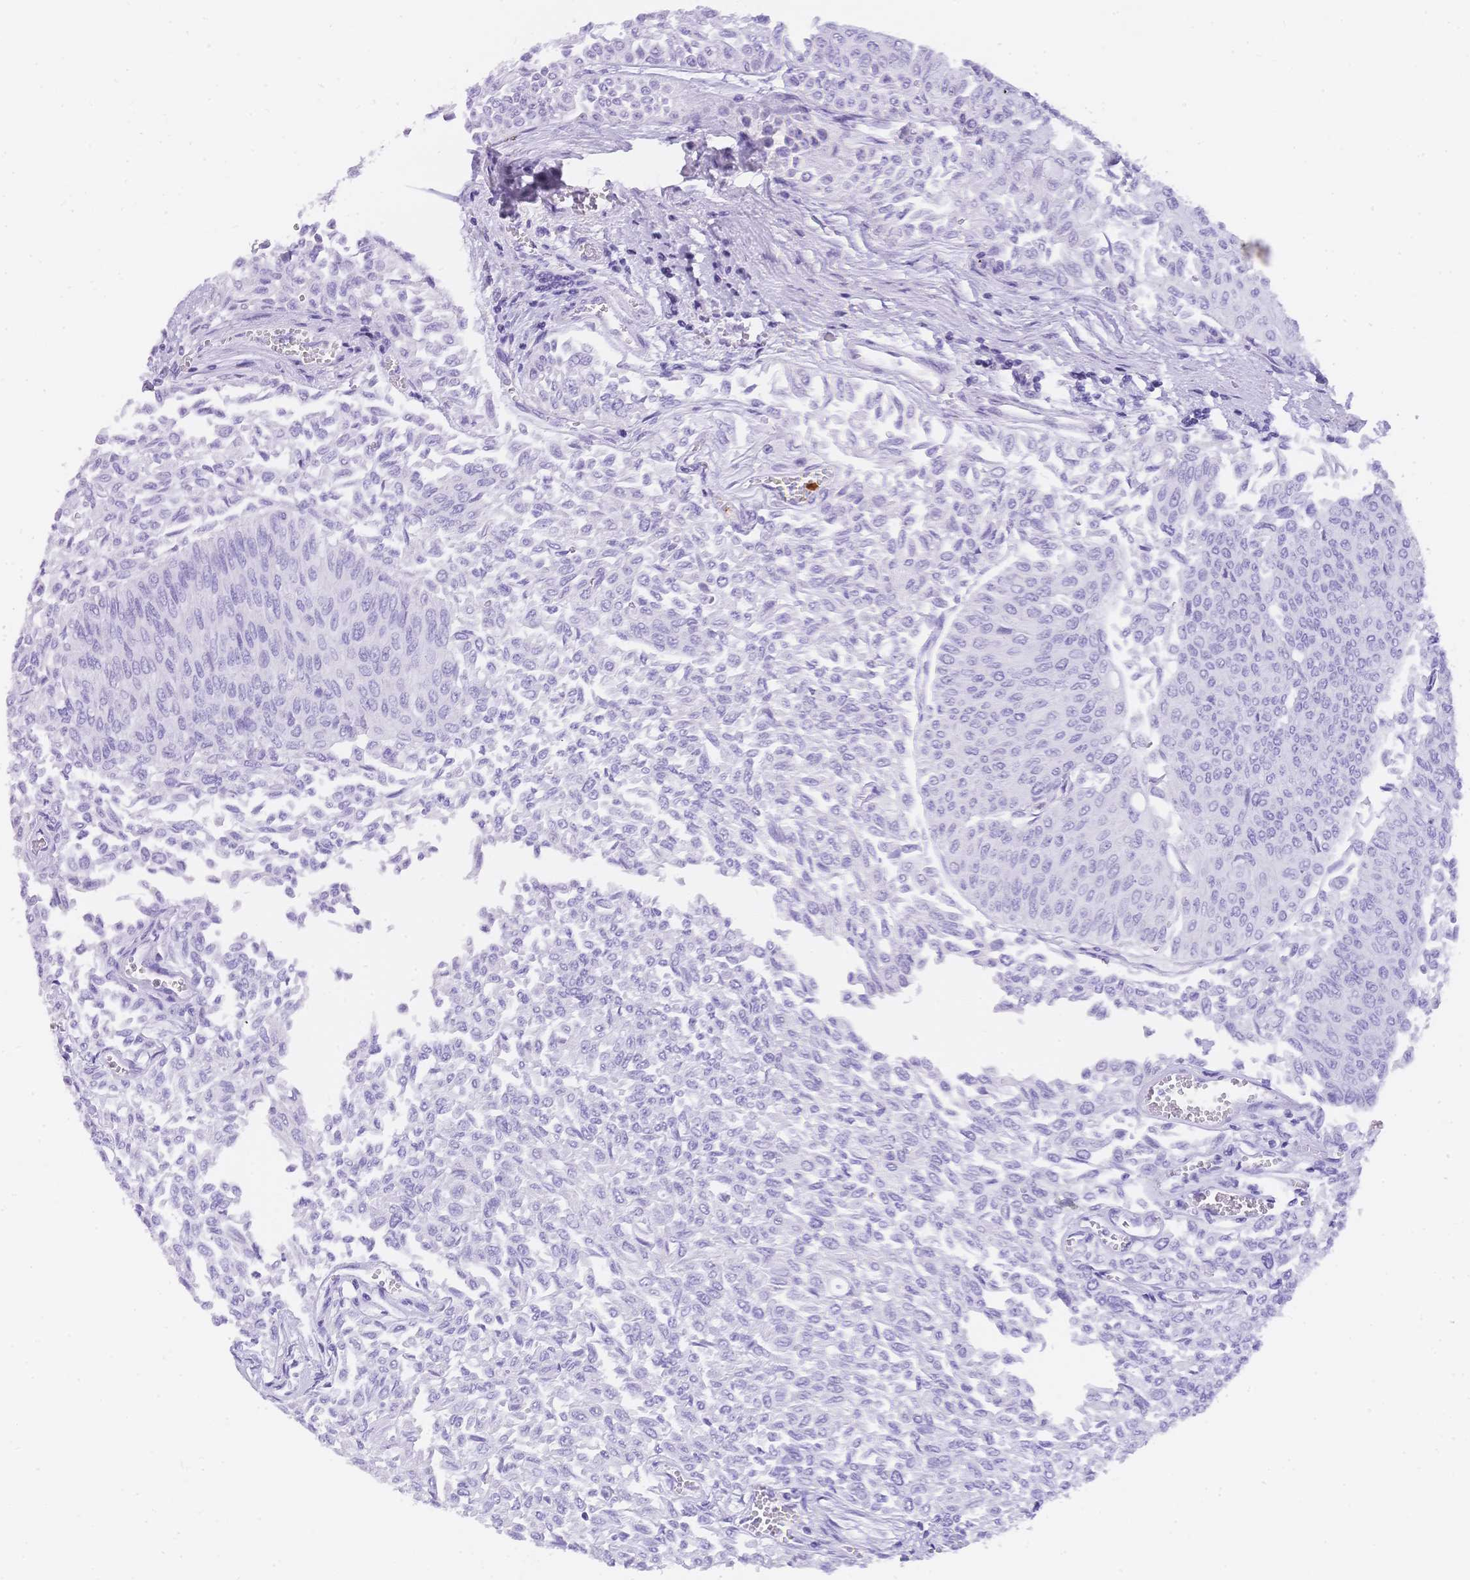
{"staining": {"intensity": "negative", "quantity": "none", "location": "none"}, "tissue": "urothelial cancer", "cell_type": "Tumor cells", "image_type": "cancer", "snomed": [{"axis": "morphology", "description": "Urothelial carcinoma, NOS"}, {"axis": "topography", "description": "Urinary bladder"}], "caption": "A histopathology image of urothelial cancer stained for a protein displays no brown staining in tumor cells.", "gene": "MUC21", "patient": {"sex": "male", "age": 59}}